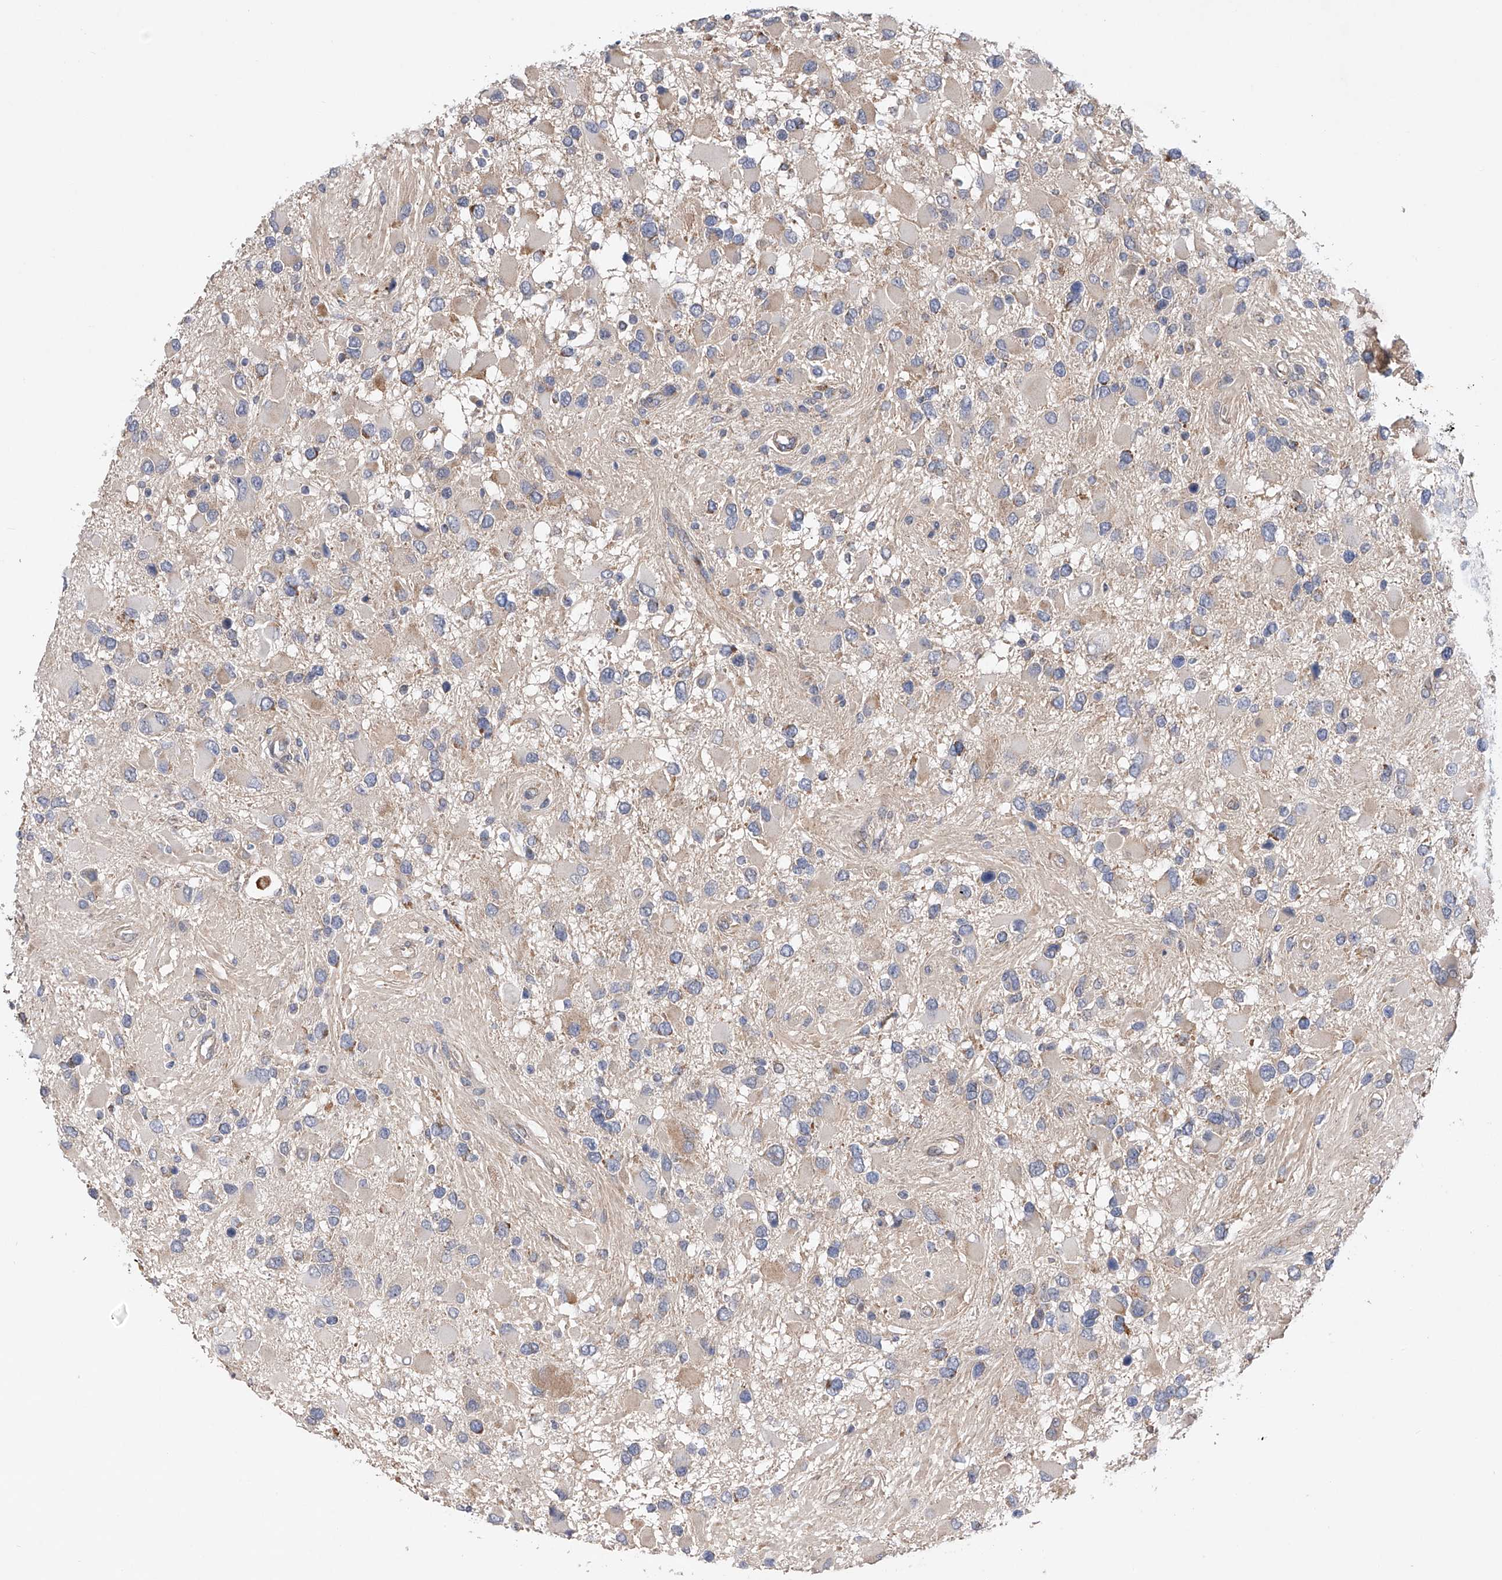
{"staining": {"intensity": "negative", "quantity": "none", "location": "none"}, "tissue": "glioma", "cell_type": "Tumor cells", "image_type": "cancer", "snomed": [{"axis": "morphology", "description": "Glioma, malignant, High grade"}, {"axis": "topography", "description": "Brain"}], "caption": "Tumor cells show no significant protein expression in glioma.", "gene": "CDH12", "patient": {"sex": "male", "age": 53}}